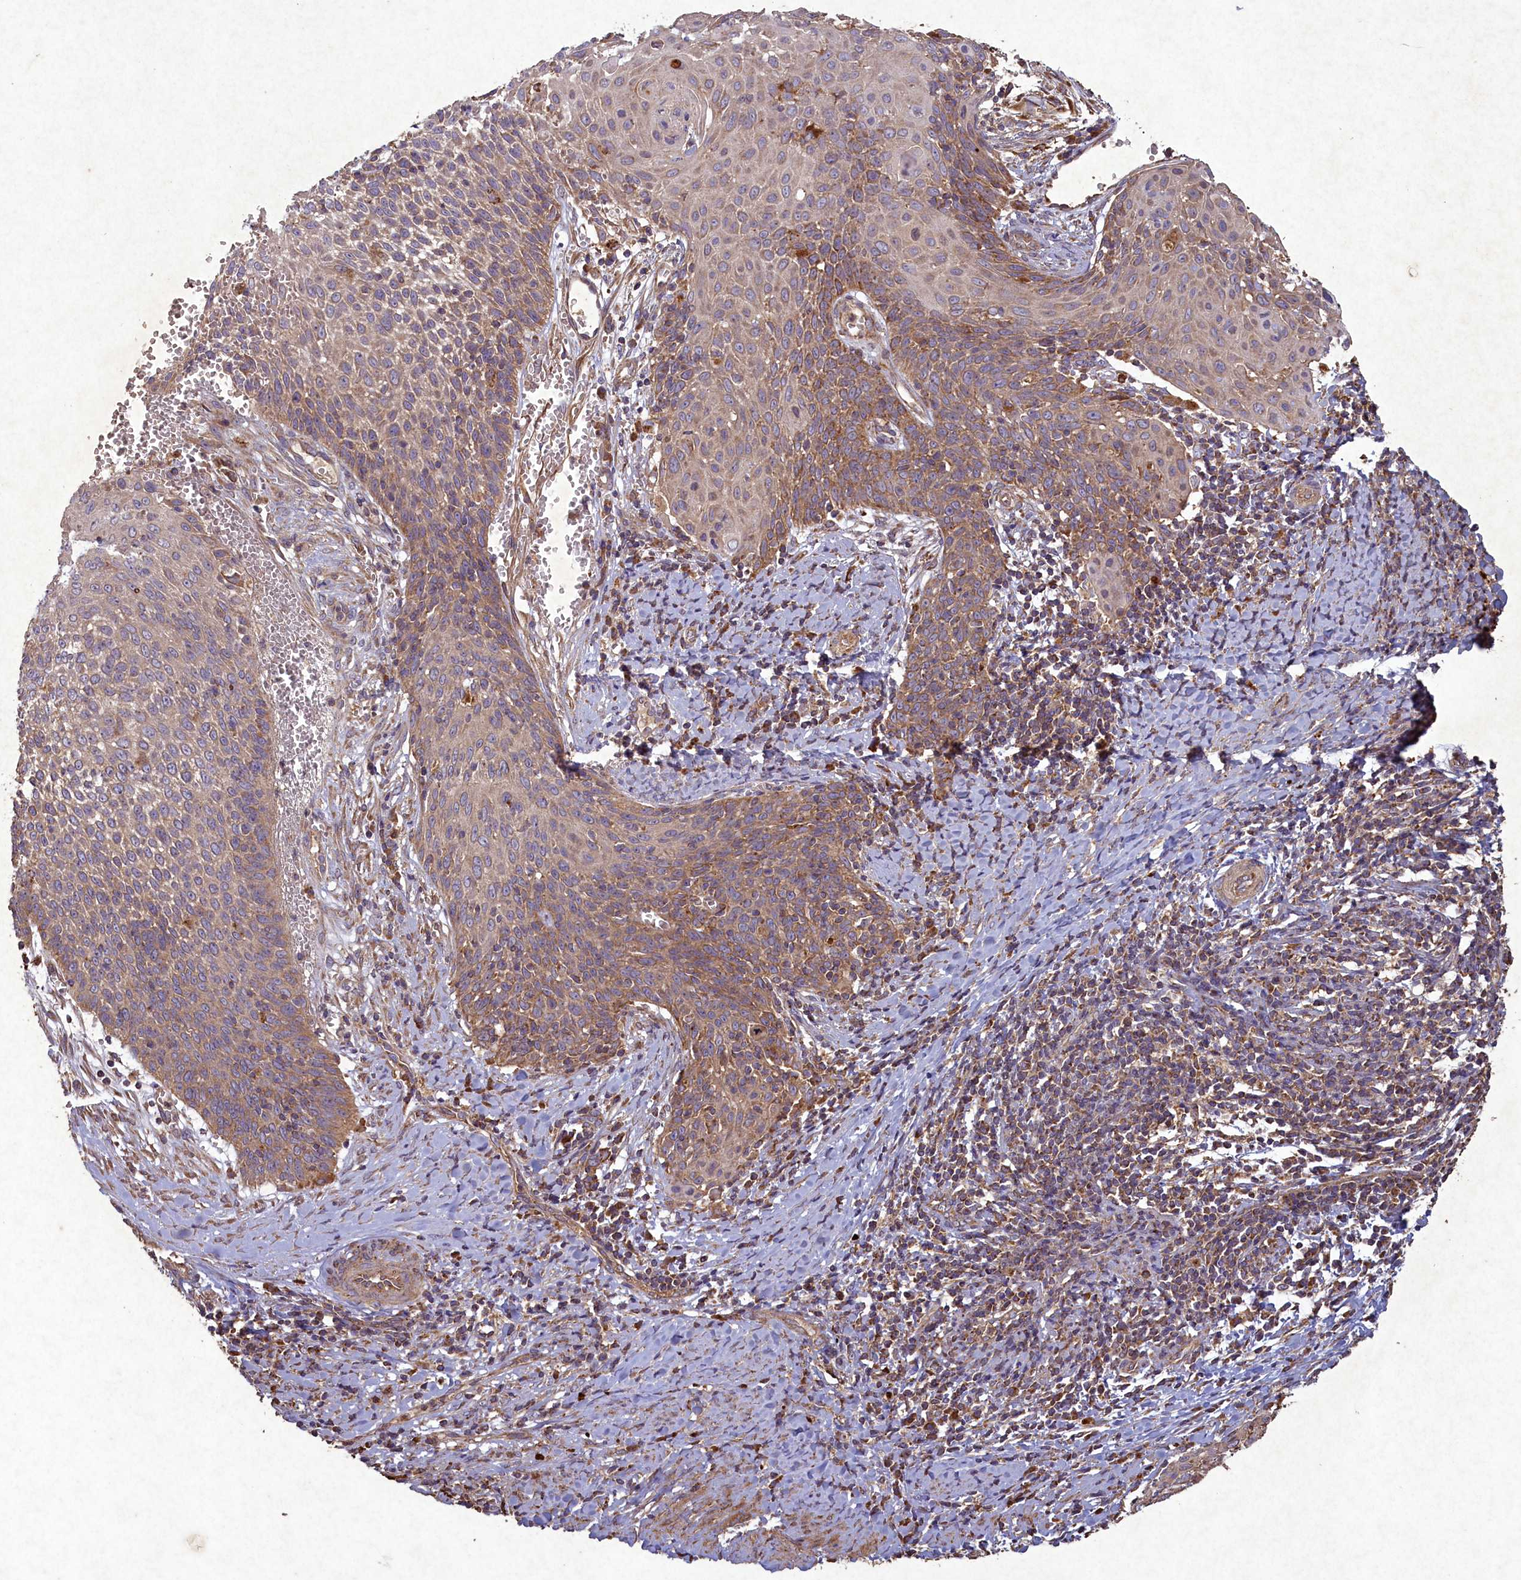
{"staining": {"intensity": "moderate", "quantity": "<25%", "location": "cytoplasmic/membranous"}, "tissue": "cervical cancer", "cell_type": "Tumor cells", "image_type": "cancer", "snomed": [{"axis": "morphology", "description": "Squamous cell carcinoma, NOS"}, {"axis": "topography", "description": "Cervix"}], "caption": "Protein expression analysis of human cervical squamous cell carcinoma reveals moderate cytoplasmic/membranous staining in approximately <25% of tumor cells.", "gene": "CIAO2B", "patient": {"sex": "female", "age": 39}}